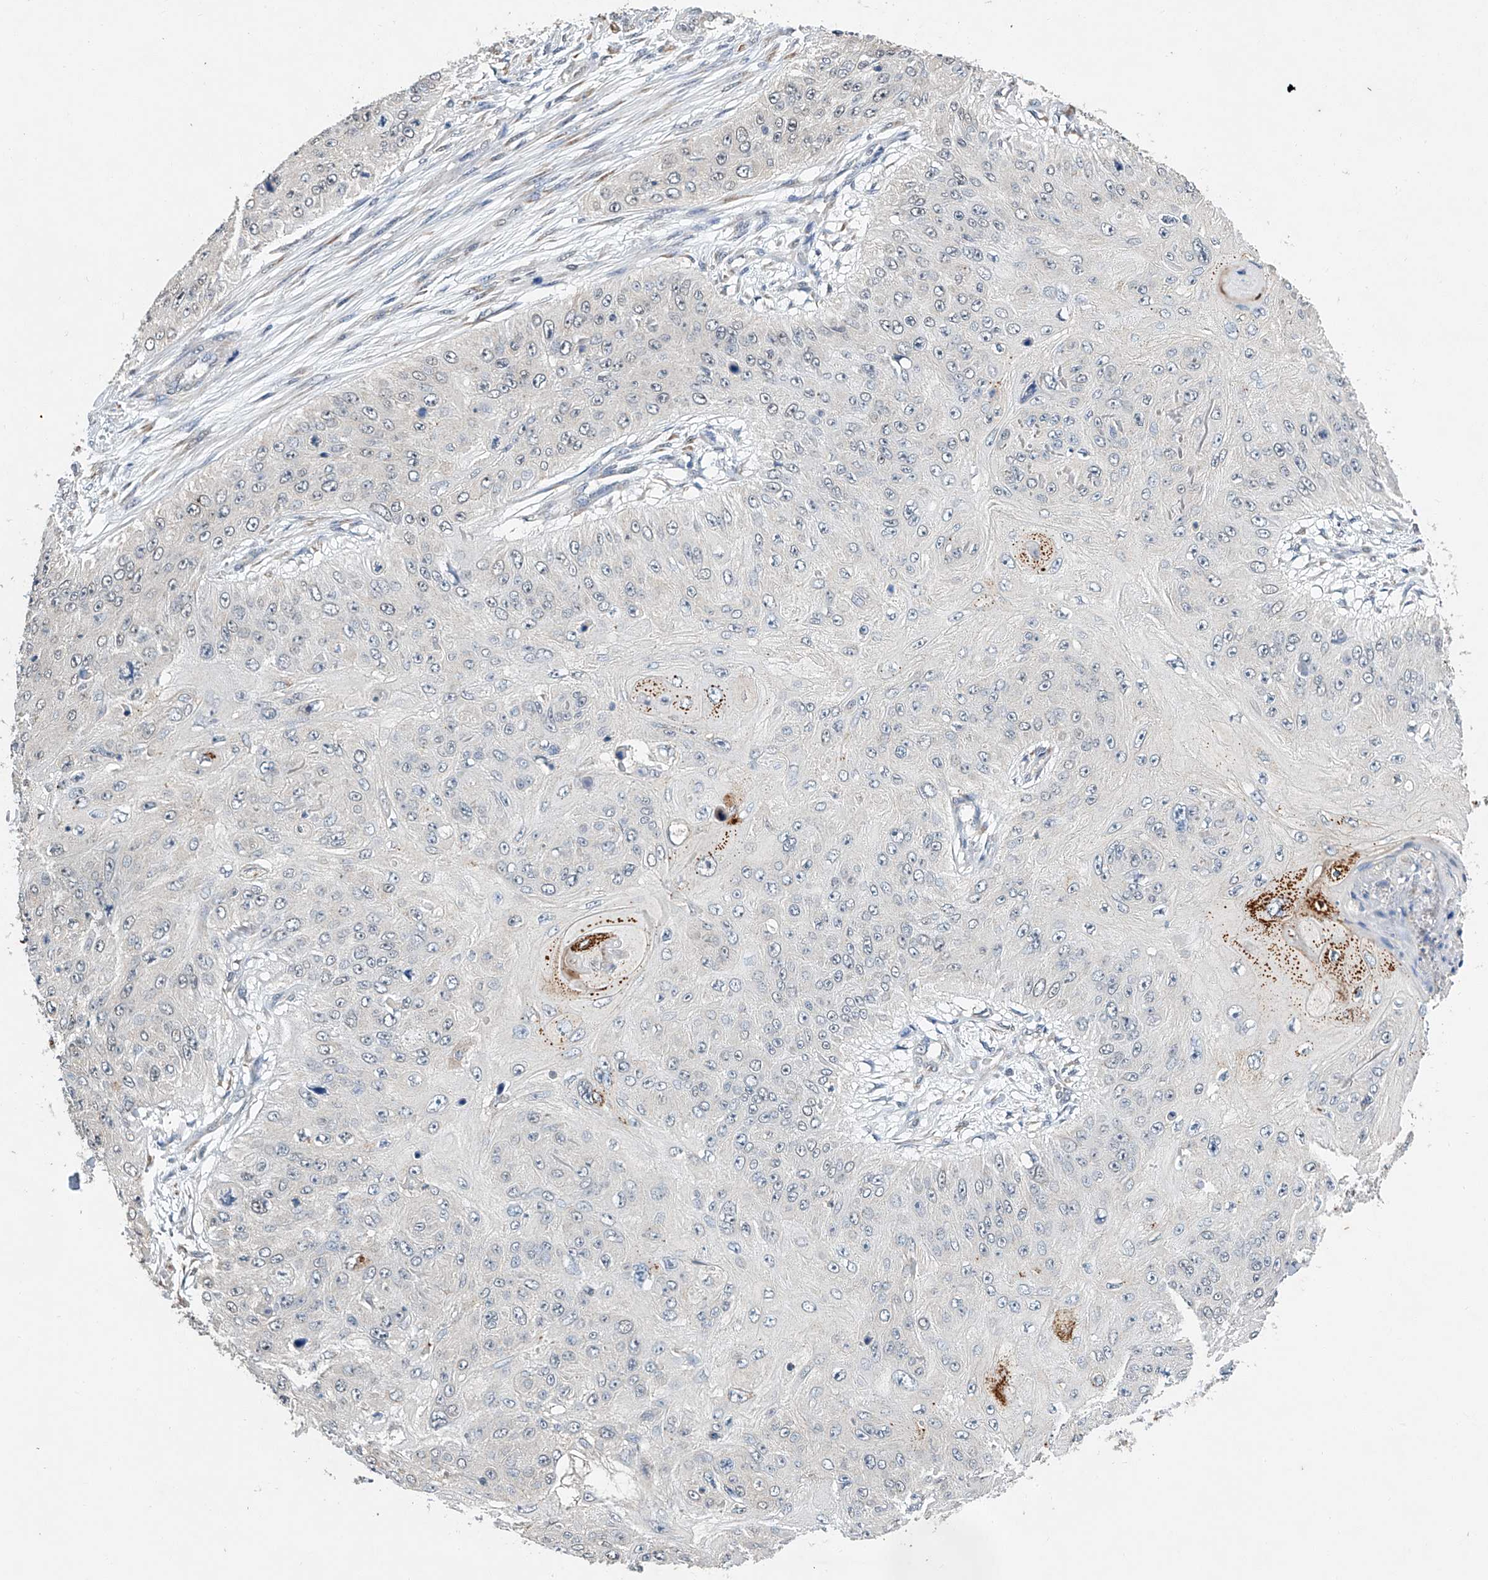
{"staining": {"intensity": "negative", "quantity": "none", "location": "none"}, "tissue": "skin cancer", "cell_type": "Tumor cells", "image_type": "cancer", "snomed": [{"axis": "morphology", "description": "Squamous cell carcinoma, NOS"}, {"axis": "topography", "description": "Skin"}], "caption": "Skin cancer (squamous cell carcinoma) was stained to show a protein in brown. There is no significant expression in tumor cells. (DAB (3,3'-diaminobenzidine) immunohistochemistry (IHC) visualized using brightfield microscopy, high magnification).", "gene": "CTDP1", "patient": {"sex": "female", "age": 80}}